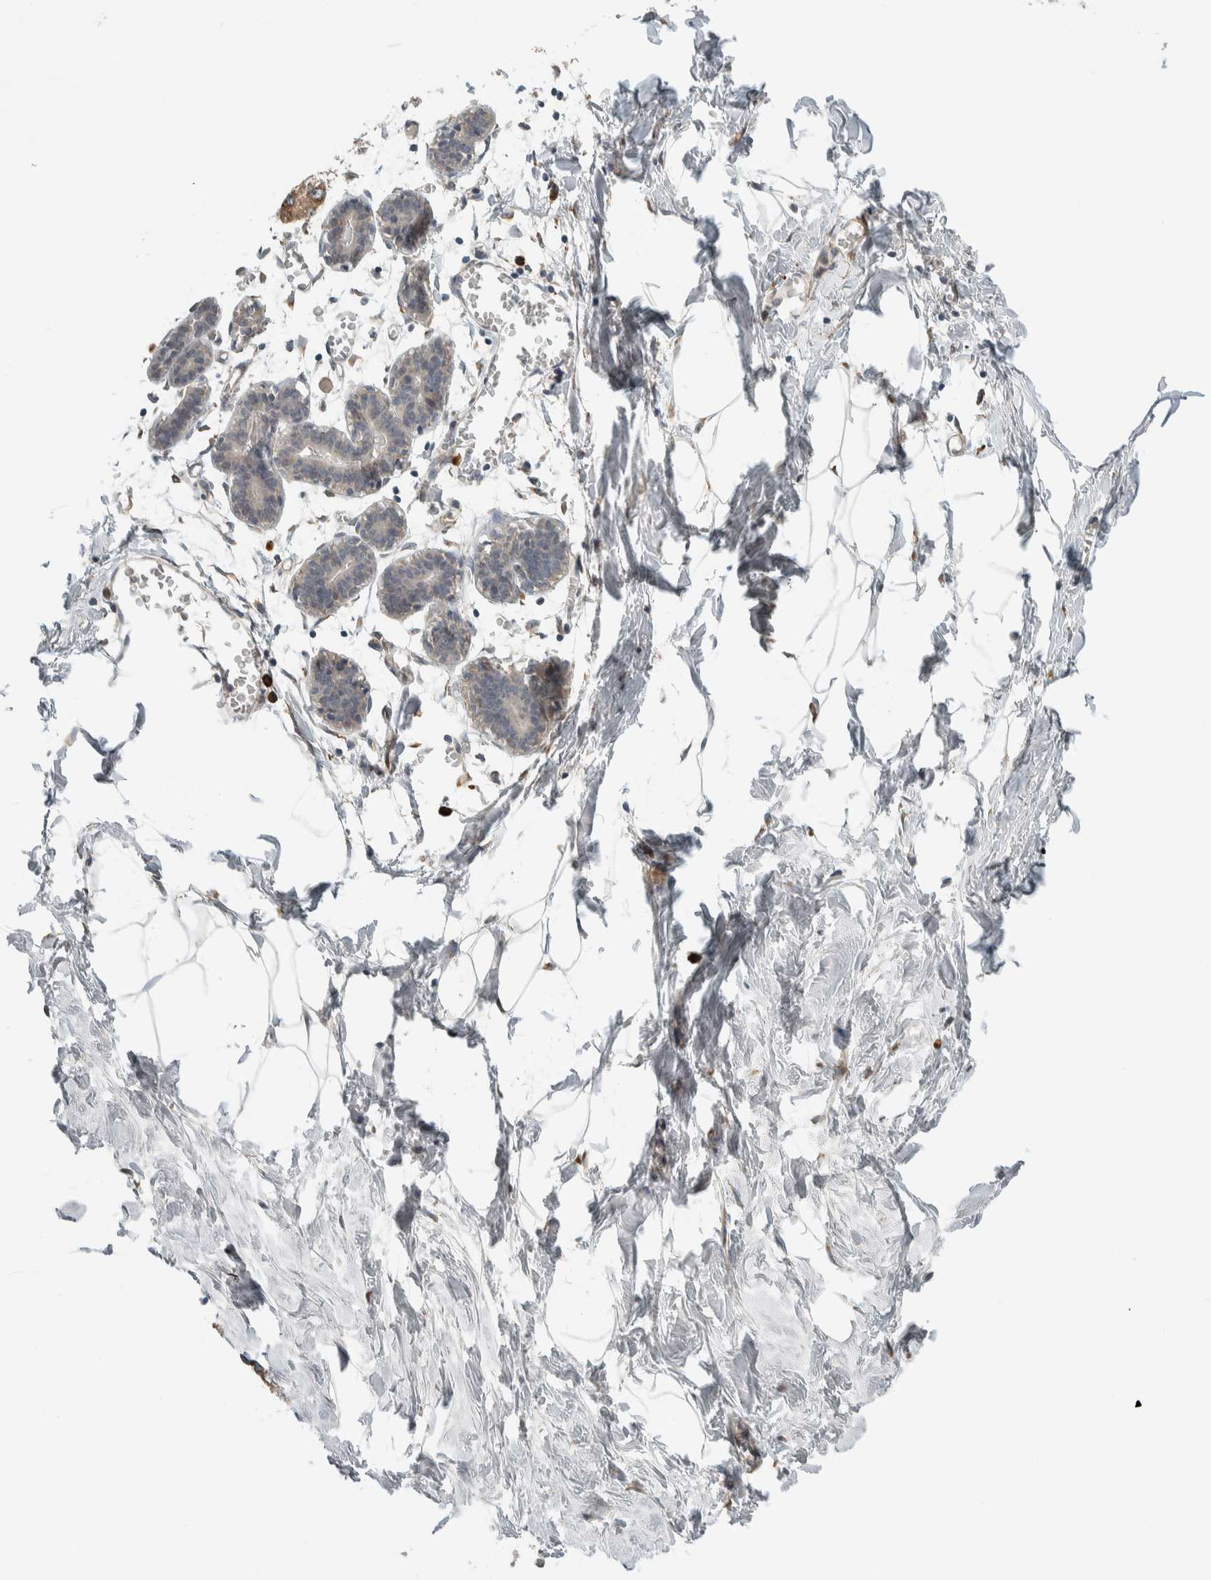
{"staining": {"intensity": "negative", "quantity": "none", "location": "none"}, "tissue": "breast", "cell_type": "Adipocytes", "image_type": "normal", "snomed": [{"axis": "morphology", "description": "Normal tissue, NOS"}, {"axis": "topography", "description": "Breast"}], "caption": "A histopathology image of human breast is negative for staining in adipocytes. (Stains: DAB (3,3'-diaminobenzidine) immunohistochemistry with hematoxylin counter stain, Microscopy: brightfield microscopy at high magnification).", "gene": "CTBP2", "patient": {"sex": "female", "age": 27}}